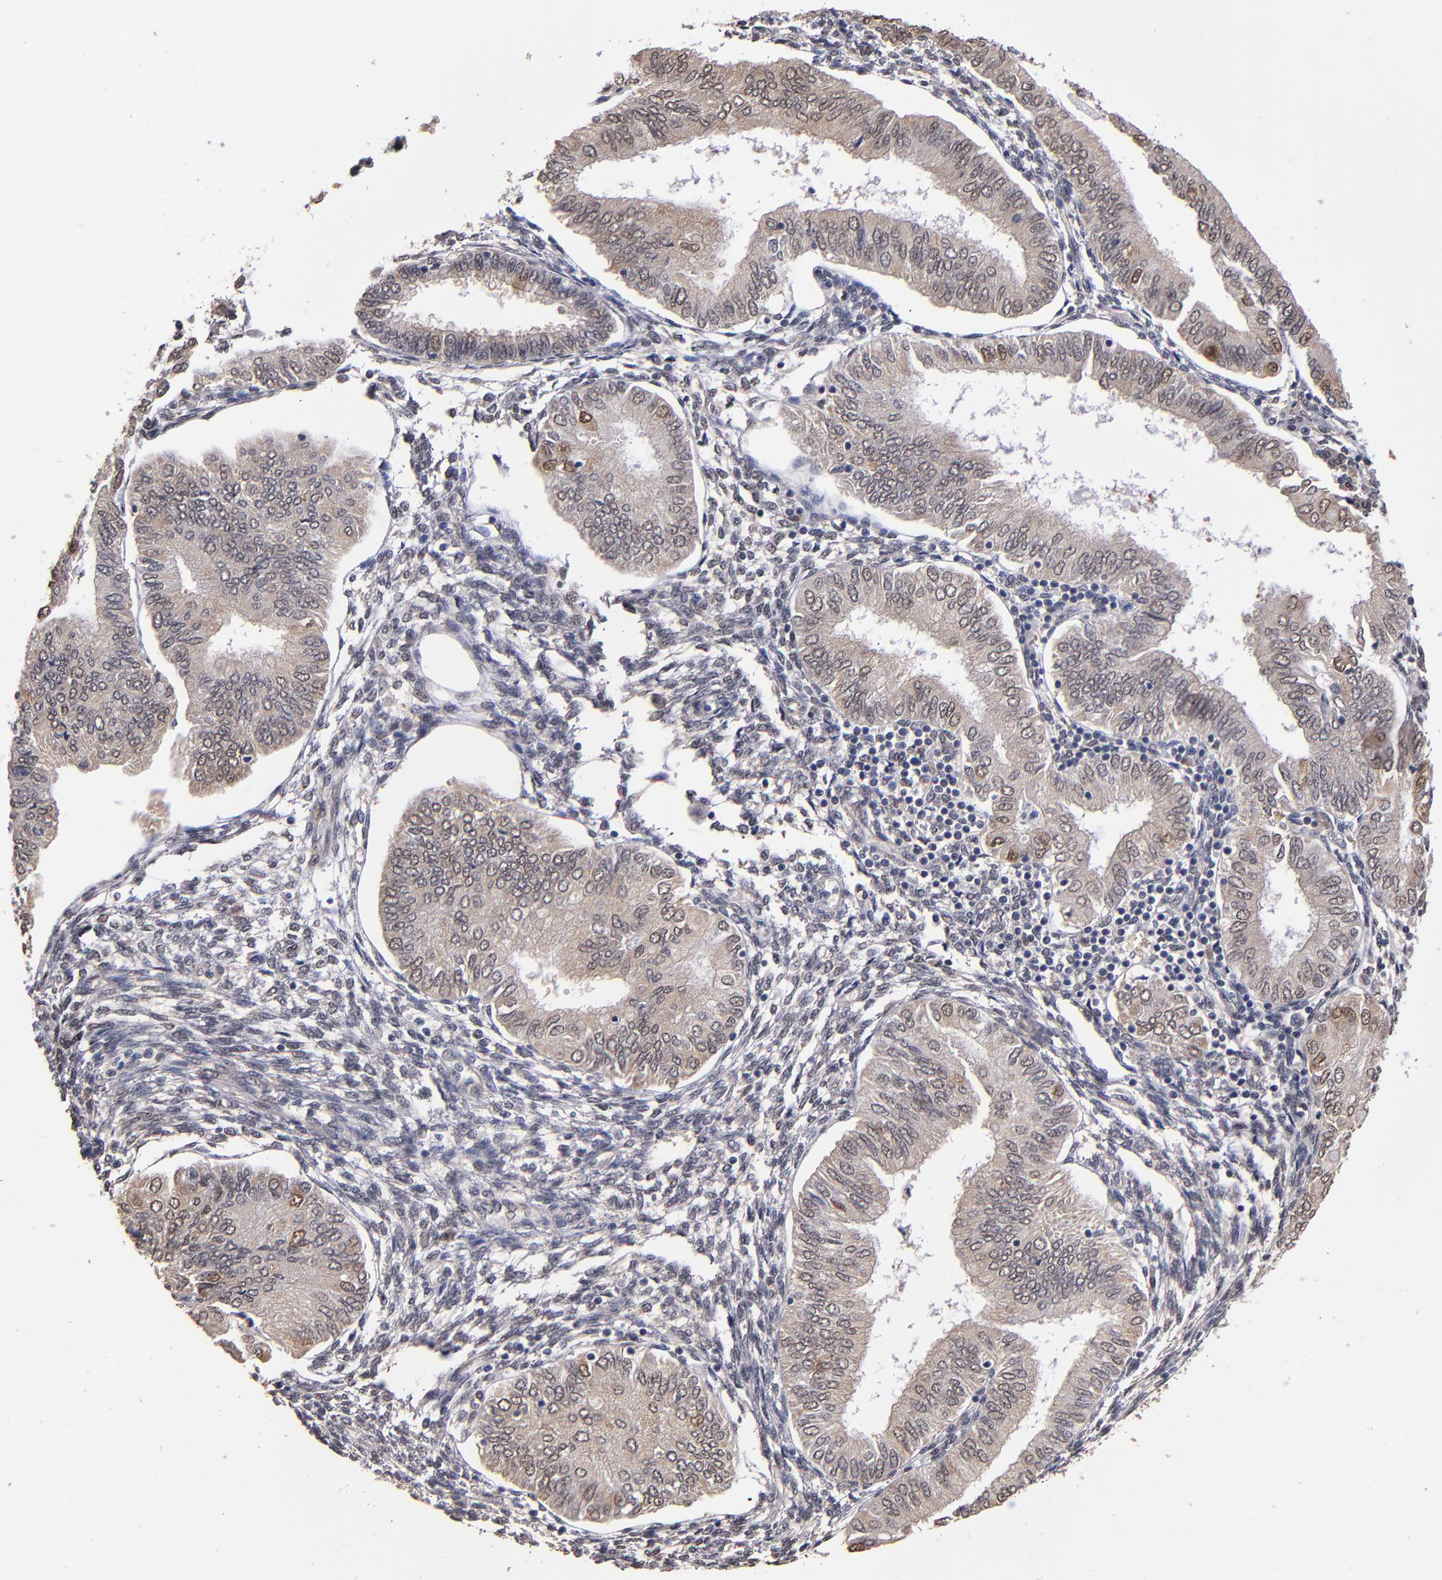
{"staining": {"intensity": "weak", "quantity": "25%-75%", "location": "cytoplasmic/membranous,nuclear"}, "tissue": "endometrial cancer", "cell_type": "Tumor cells", "image_type": "cancer", "snomed": [{"axis": "morphology", "description": "Adenocarcinoma, NOS"}, {"axis": "topography", "description": "Endometrium"}], "caption": "A micrograph of human adenocarcinoma (endometrial) stained for a protein exhibits weak cytoplasmic/membranous and nuclear brown staining in tumor cells.", "gene": "PSMD10", "patient": {"sex": "female", "age": 51}}